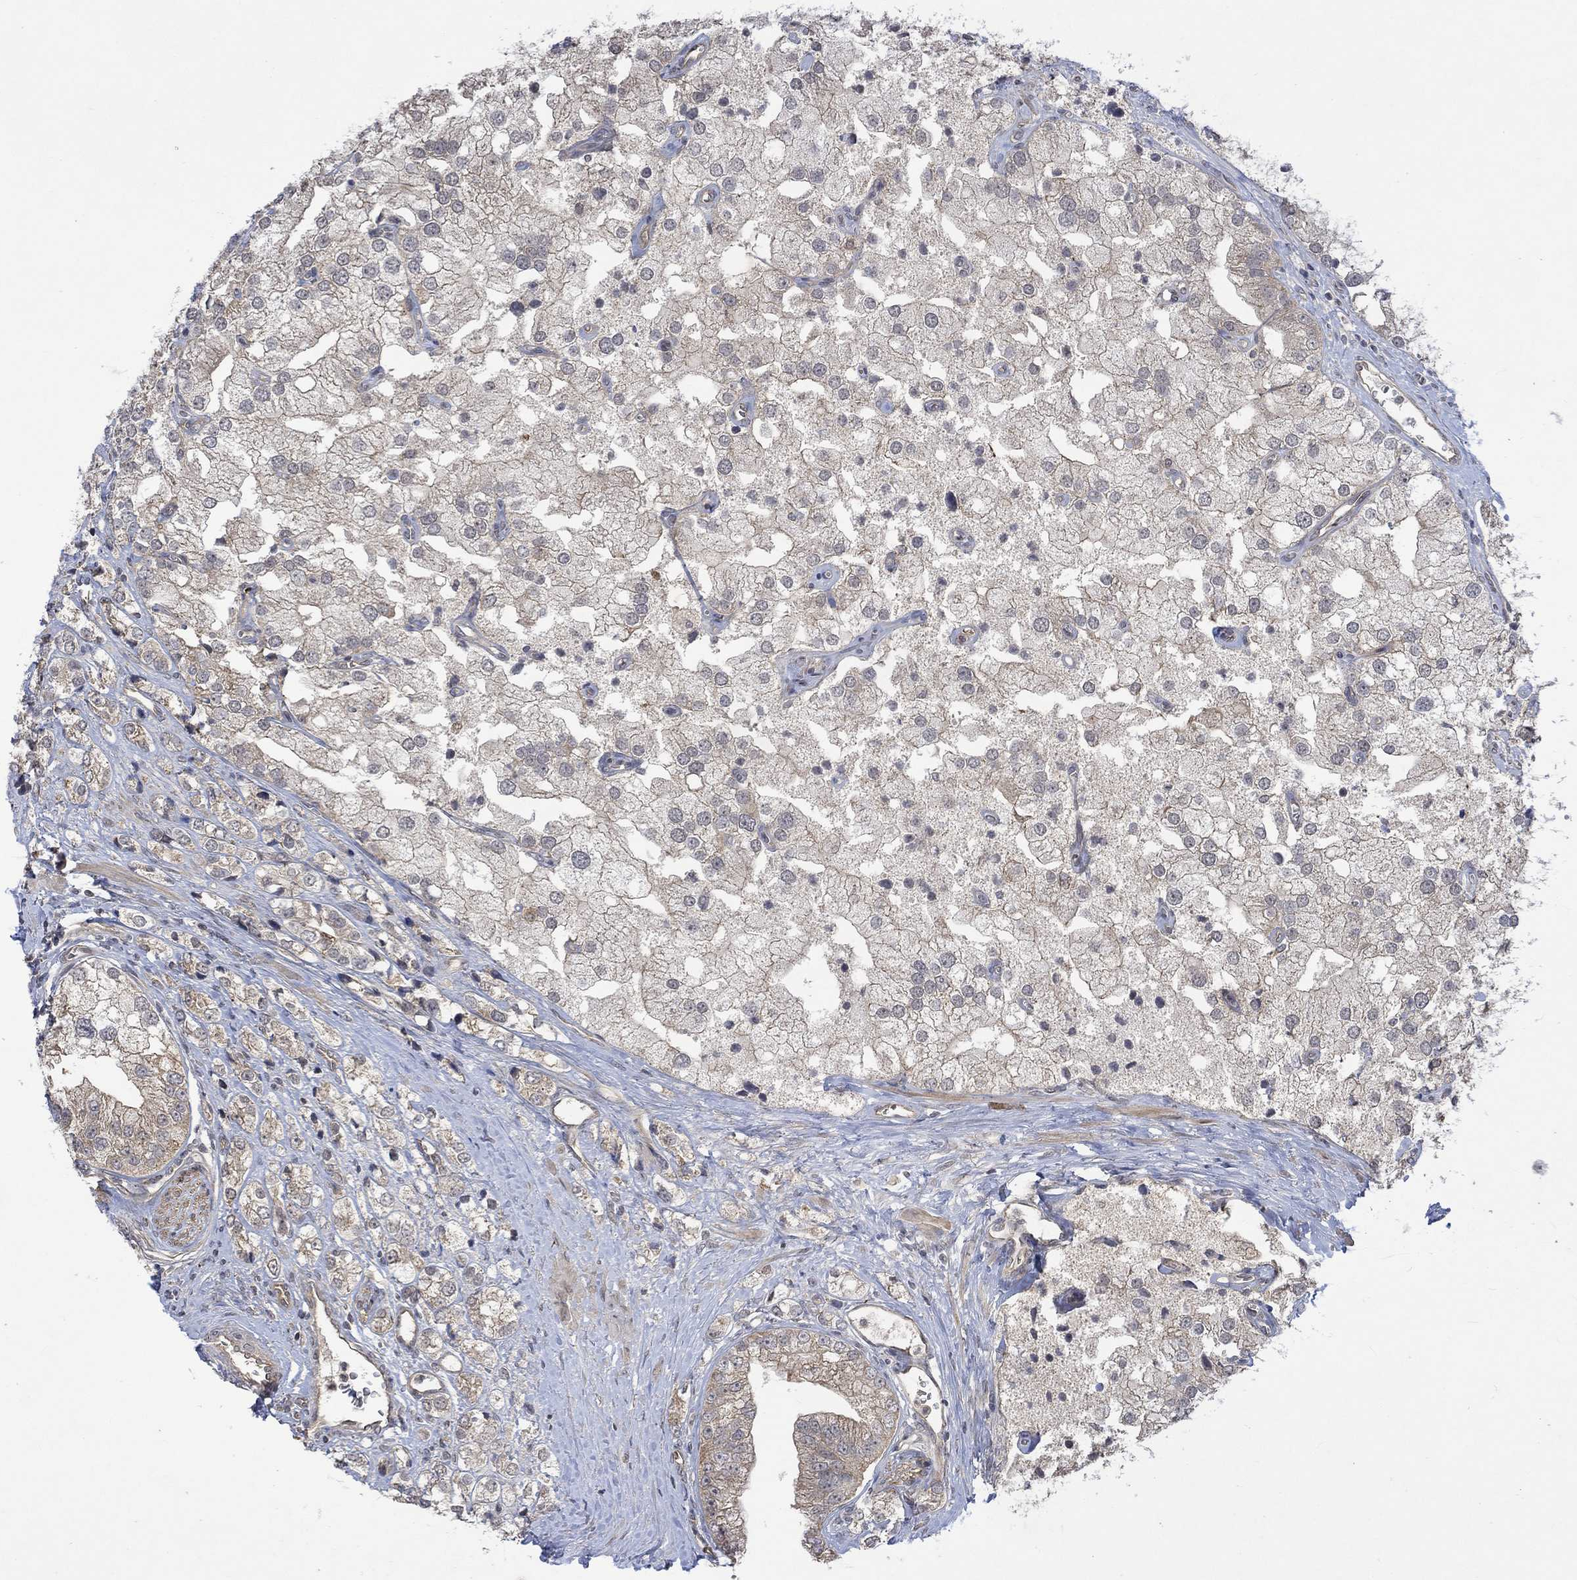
{"staining": {"intensity": "weak", "quantity": "25%-75%", "location": "cytoplasmic/membranous"}, "tissue": "prostate cancer", "cell_type": "Tumor cells", "image_type": "cancer", "snomed": [{"axis": "morphology", "description": "Adenocarcinoma, NOS"}, {"axis": "topography", "description": "Prostate and seminal vesicle, NOS"}, {"axis": "topography", "description": "Prostate"}], "caption": "Protein positivity by IHC demonstrates weak cytoplasmic/membranous positivity in about 25%-75% of tumor cells in prostate cancer (adenocarcinoma).", "gene": "GRIN2D", "patient": {"sex": "male", "age": 79}}